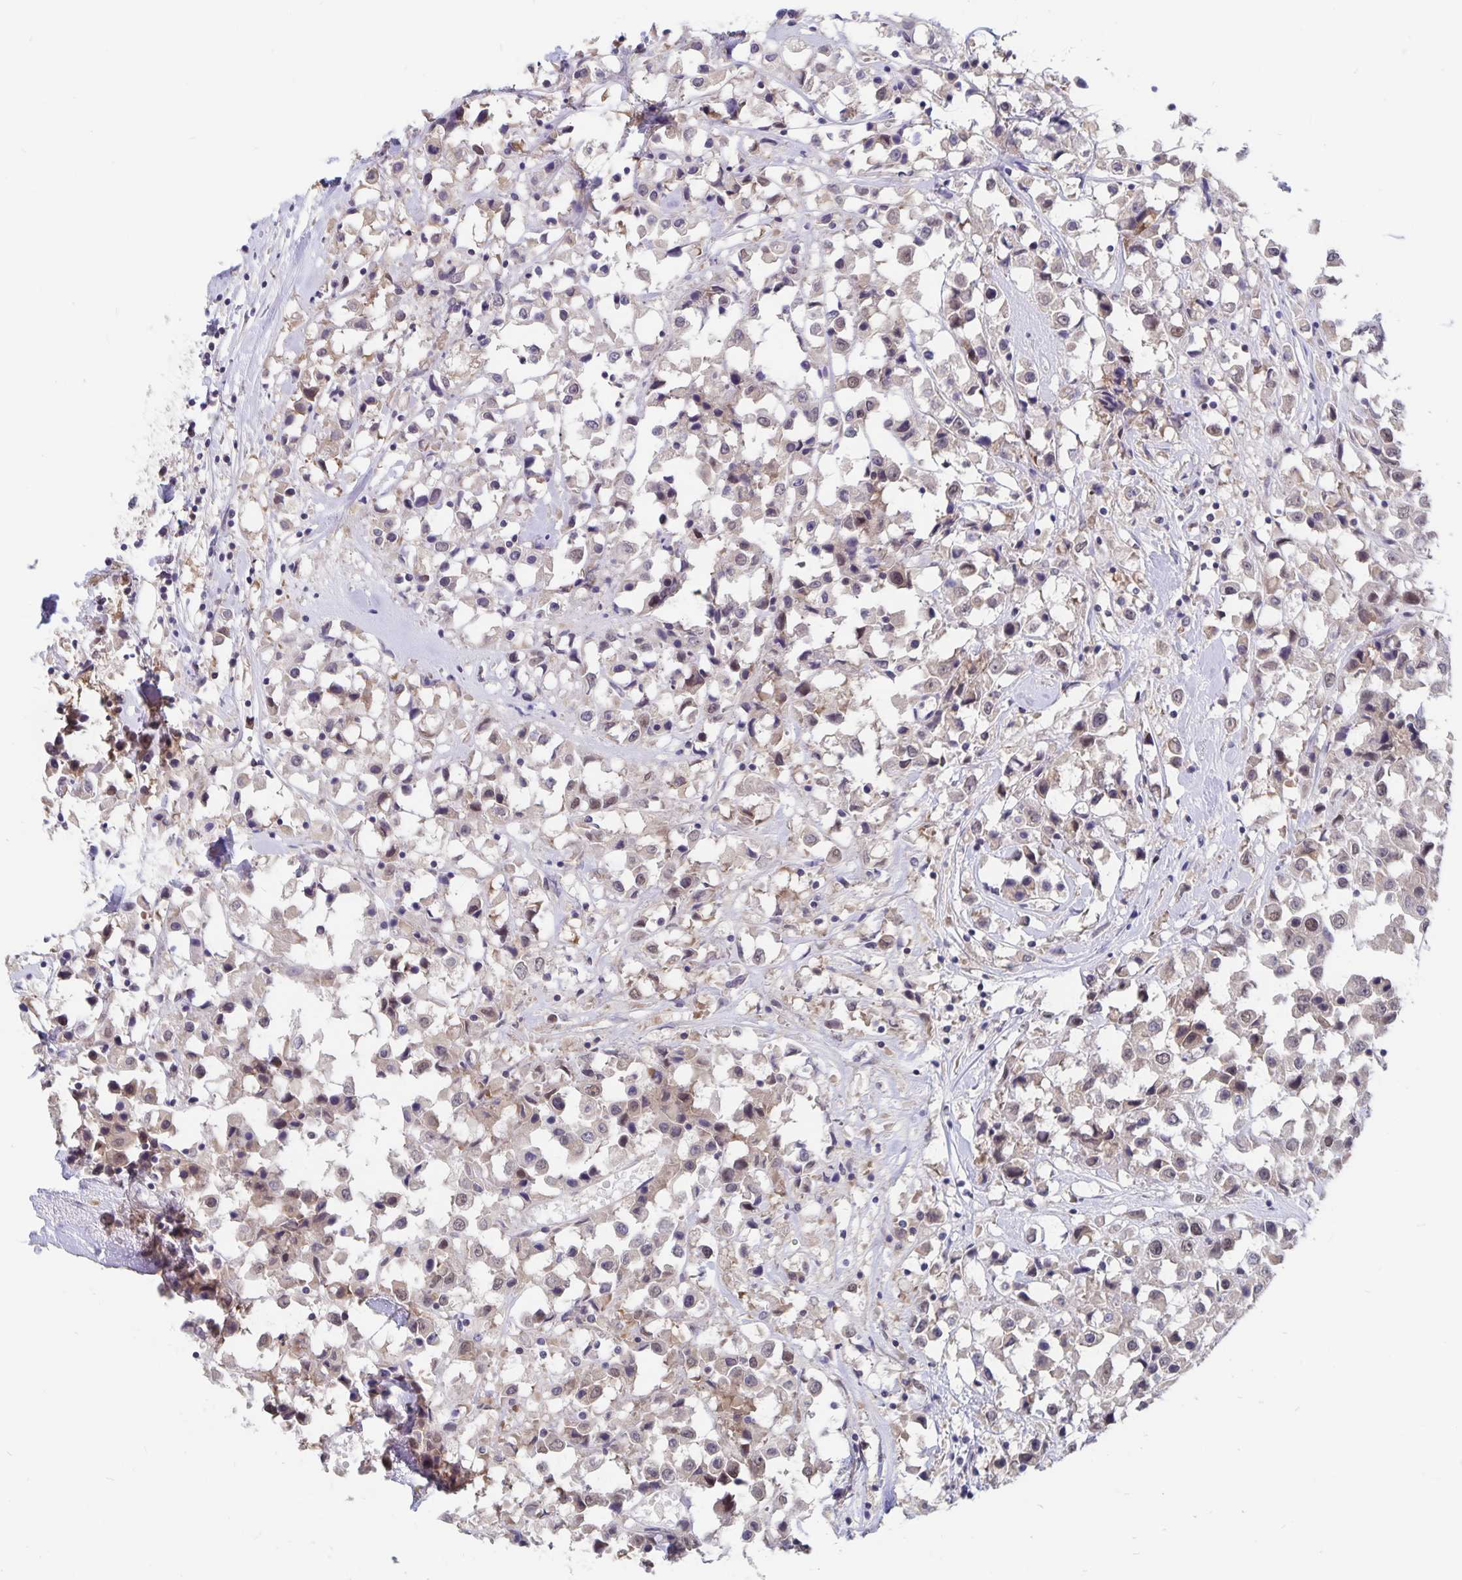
{"staining": {"intensity": "weak", "quantity": "<25%", "location": "nuclear"}, "tissue": "breast cancer", "cell_type": "Tumor cells", "image_type": "cancer", "snomed": [{"axis": "morphology", "description": "Duct carcinoma"}, {"axis": "topography", "description": "Breast"}], "caption": "This histopathology image is of breast cancer (intraductal carcinoma) stained with immunohistochemistry (IHC) to label a protein in brown with the nuclei are counter-stained blue. There is no expression in tumor cells.", "gene": "BAG6", "patient": {"sex": "female", "age": 61}}